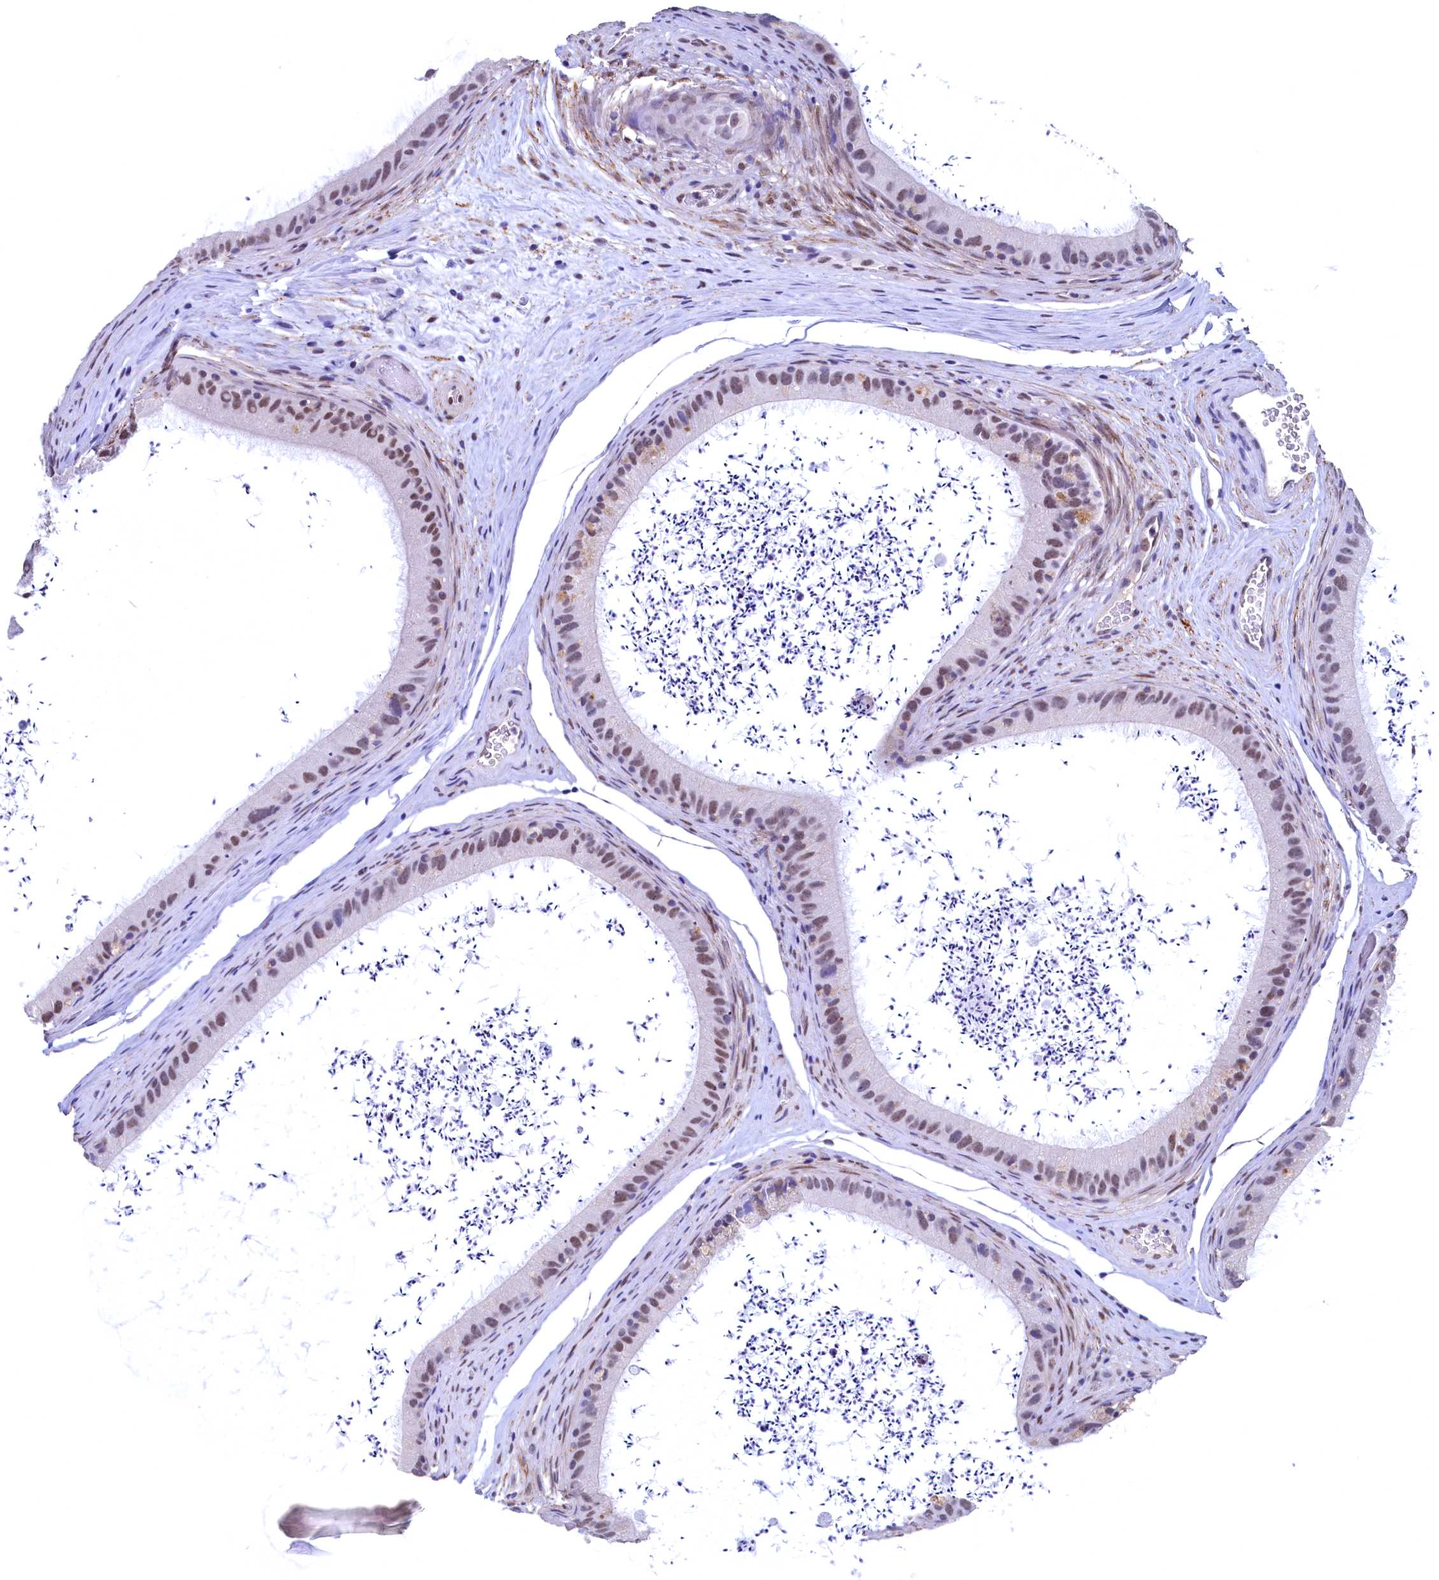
{"staining": {"intensity": "moderate", "quantity": "25%-75%", "location": "nuclear"}, "tissue": "epididymis", "cell_type": "Glandular cells", "image_type": "normal", "snomed": [{"axis": "morphology", "description": "Normal tissue, NOS"}, {"axis": "topography", "description": "Epididymis, spermatic cord, NOS"}], "caption": "A photomicrograph showing moderate nuclear expression in approximately 25%-75% of glandular cells in normal epididymis, as visualized by brown immunohistochemical staining.", "gene": "FLYWCH2", "patient": {"sex": "male", "age": 50}}